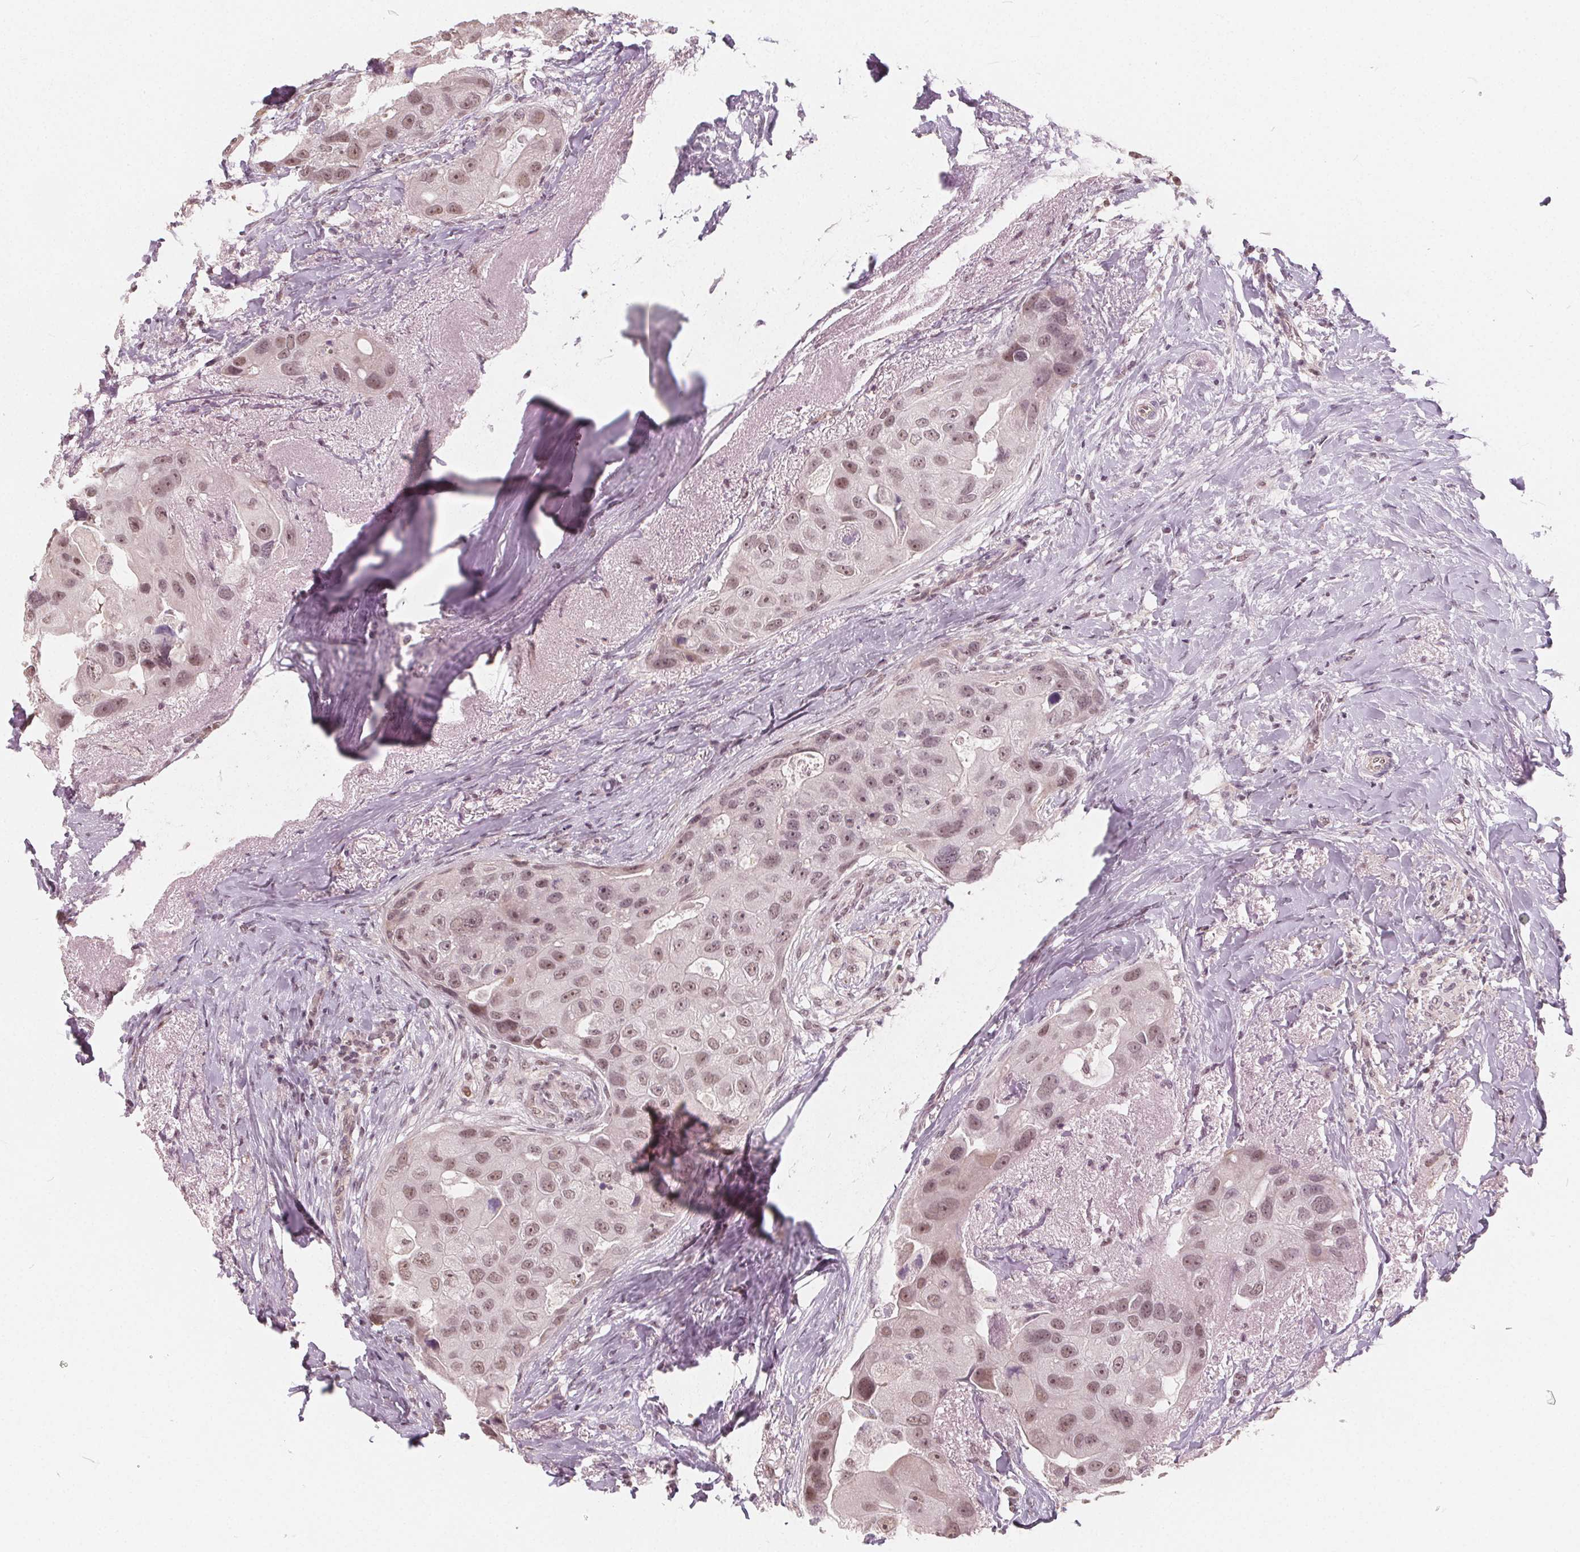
{"staining": {"intensity": "moderate", "quantity": ">75%", "location": "nuclear"}, "tissue": "breast cancer", "cell_type": "Tumor cells", "image_type": "cancer", "snomed": [{"axis": "morphology", "description": "Duct carcinoma"}, {"axis": "topography", "description": "Breast"}], "caption": "Breast cancer (invasive ductal carcinoma) stained with immunohistochemistry (IHC) displays moderate nuclear expression in approximately >75% of tumor cells.", "gene": "NUP210L", "patient": {"sex": "female", "age": 43}}